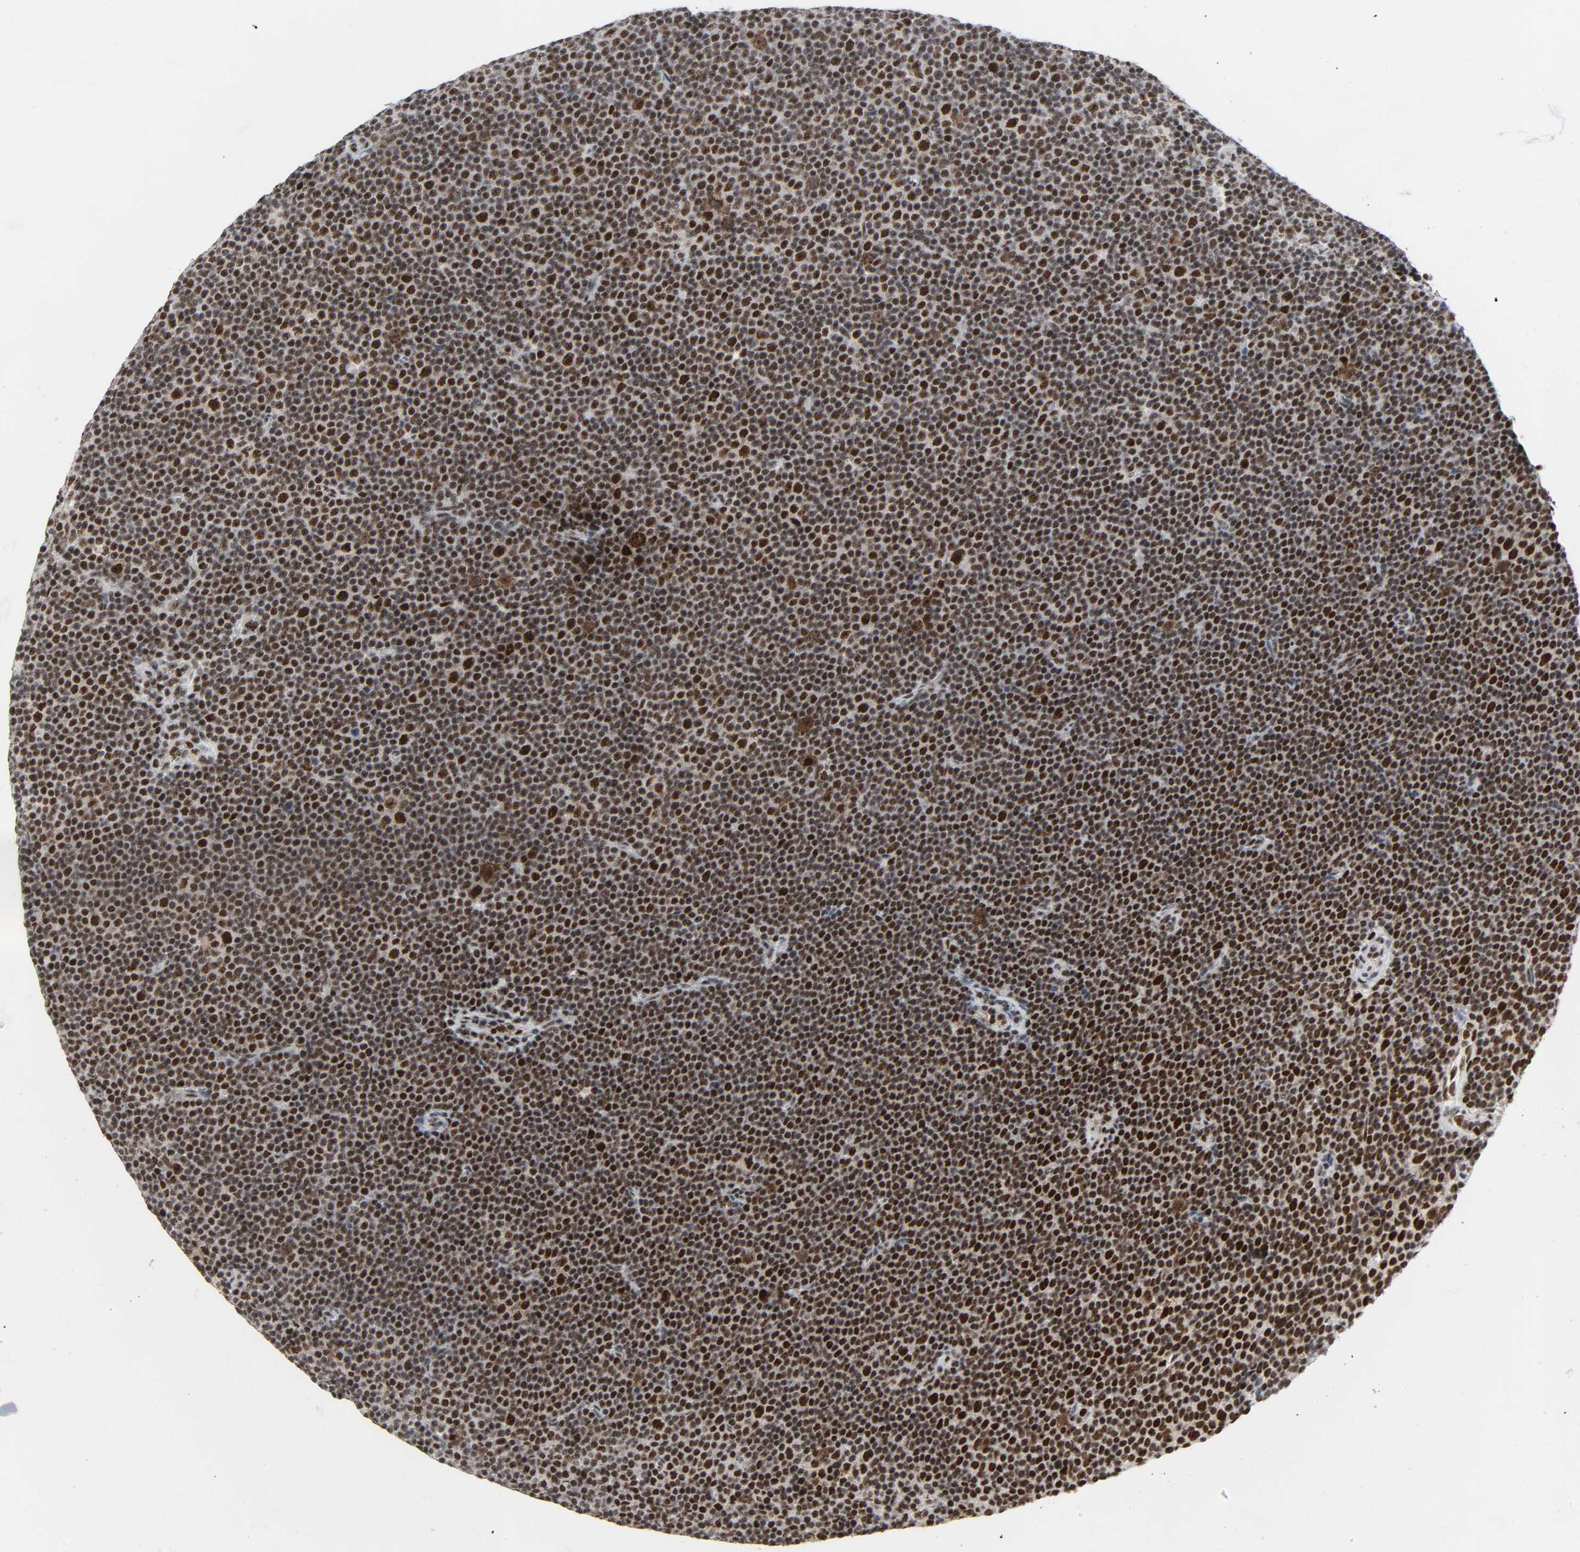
{"staining": {"intensity": "strong", "quantity": ">75%", "location": "nuclear"}, "tissue": "lymphoma", "cell_type": "Tumor cells", "image_type": "cancer", "snomed": [{"axis": "morphology", "description": "Malignant lymphoma, non-Hodgkin's type, Low grade"}, {"axis": "topography", "description": "Lymph node"}], "caption": "Lymphoma stained with a brown dye displays strong nuclear positive staining in about >75% of tumor cells.", "gene": "CDK7", "patient": {"sex": "female", "age": 67}}